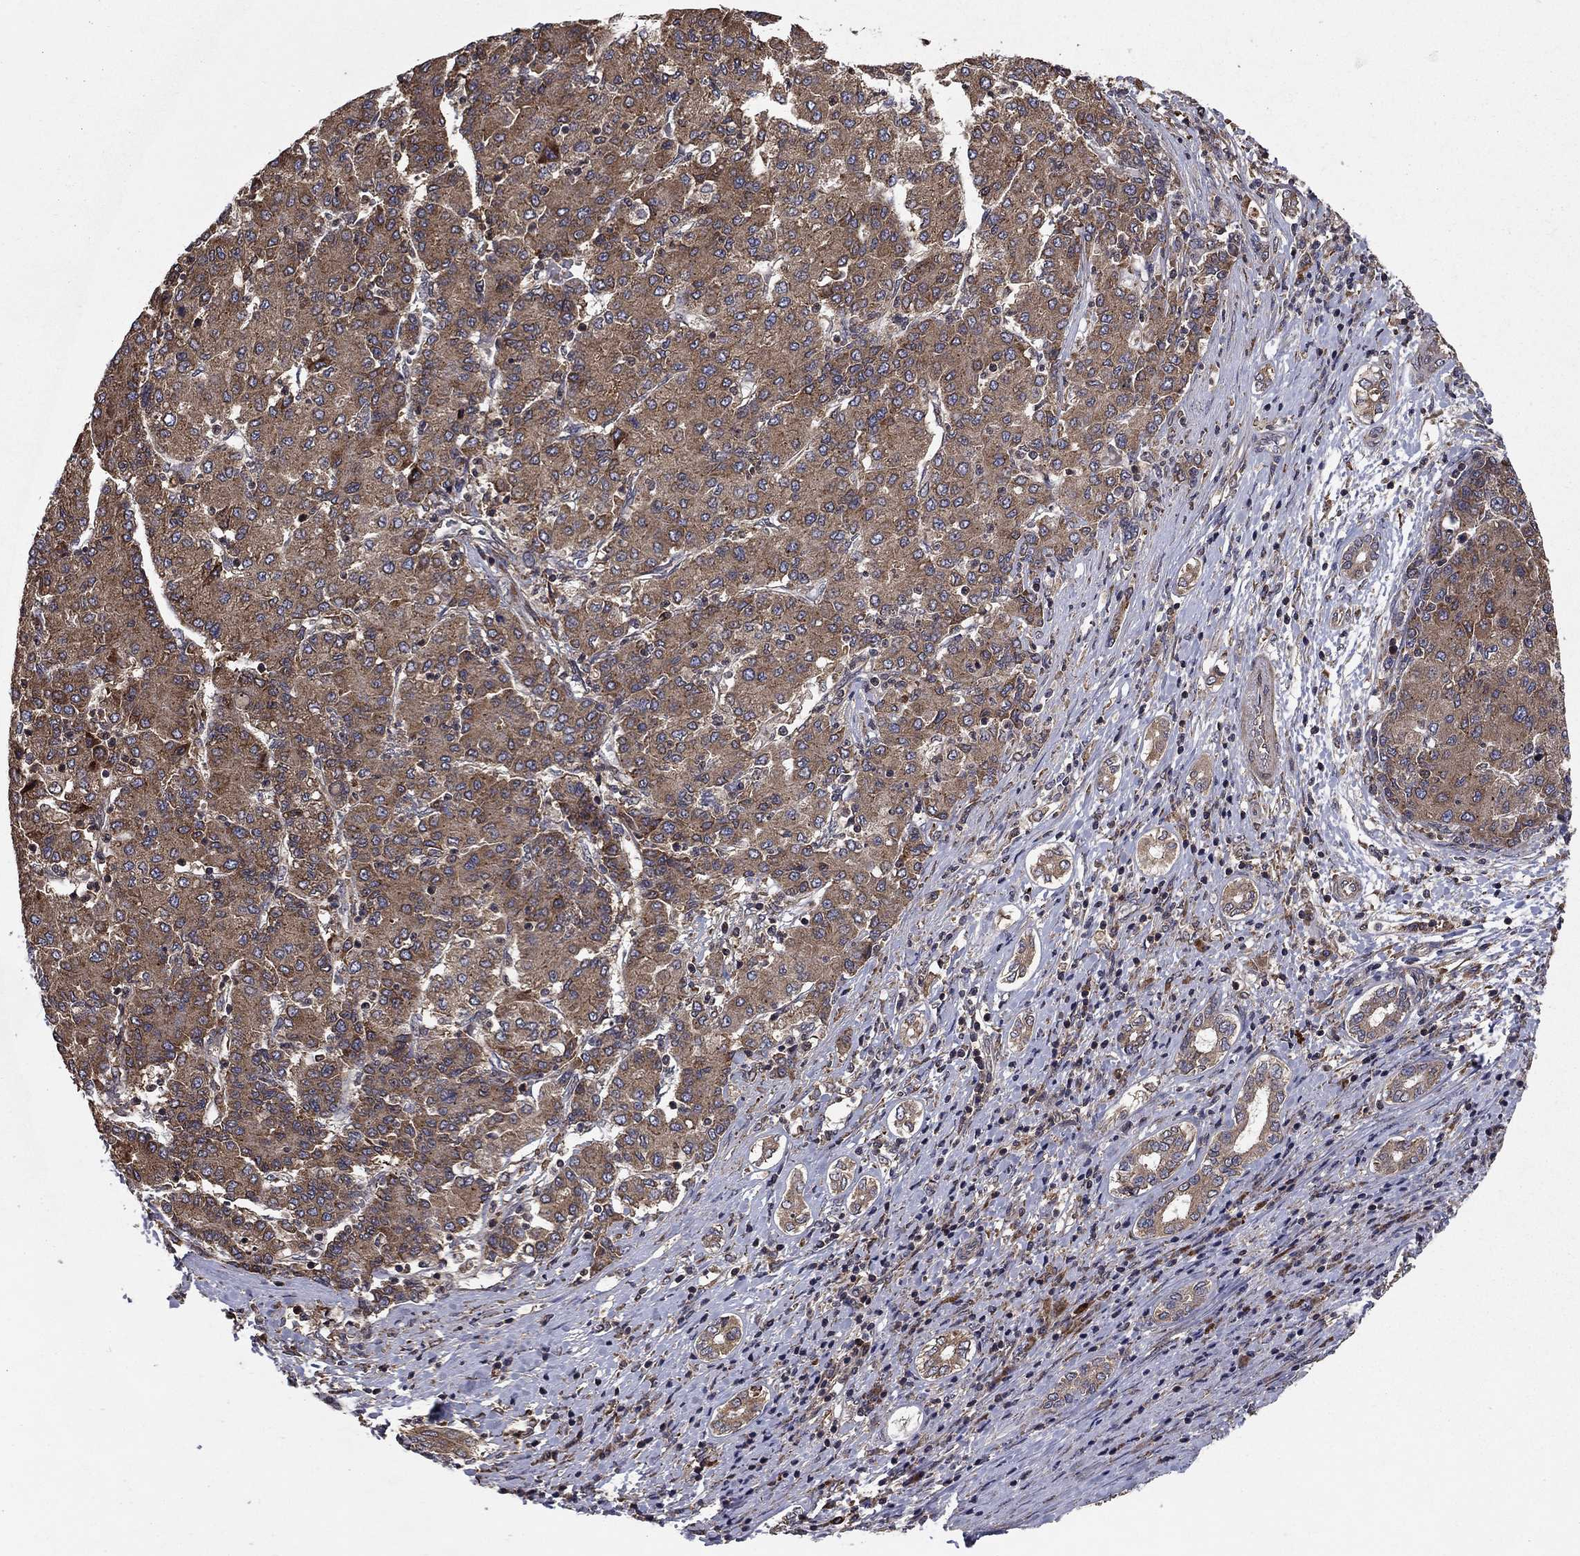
{"staining": {"intensity": "moderate", "quantity": ">75%", "location": "cytoplasmic/membranous"}, "tissue": "liver cancer", "cell_type": "Tumor cells", "image_type": "cancer", "snomed": [{"axis": "morphology", "description": "Carcinoma, Hepatocellular, NOS"}, {"axis": "topography", "description": "Liver"}], "caption": "This is a photomicrograph of IHC staining of liver cancer, which shows moderate staining in the cytoplasmic/membranous of tumor cells.", "gene": "BABAM2", "patient": {"sex": "male", "age": 65}}